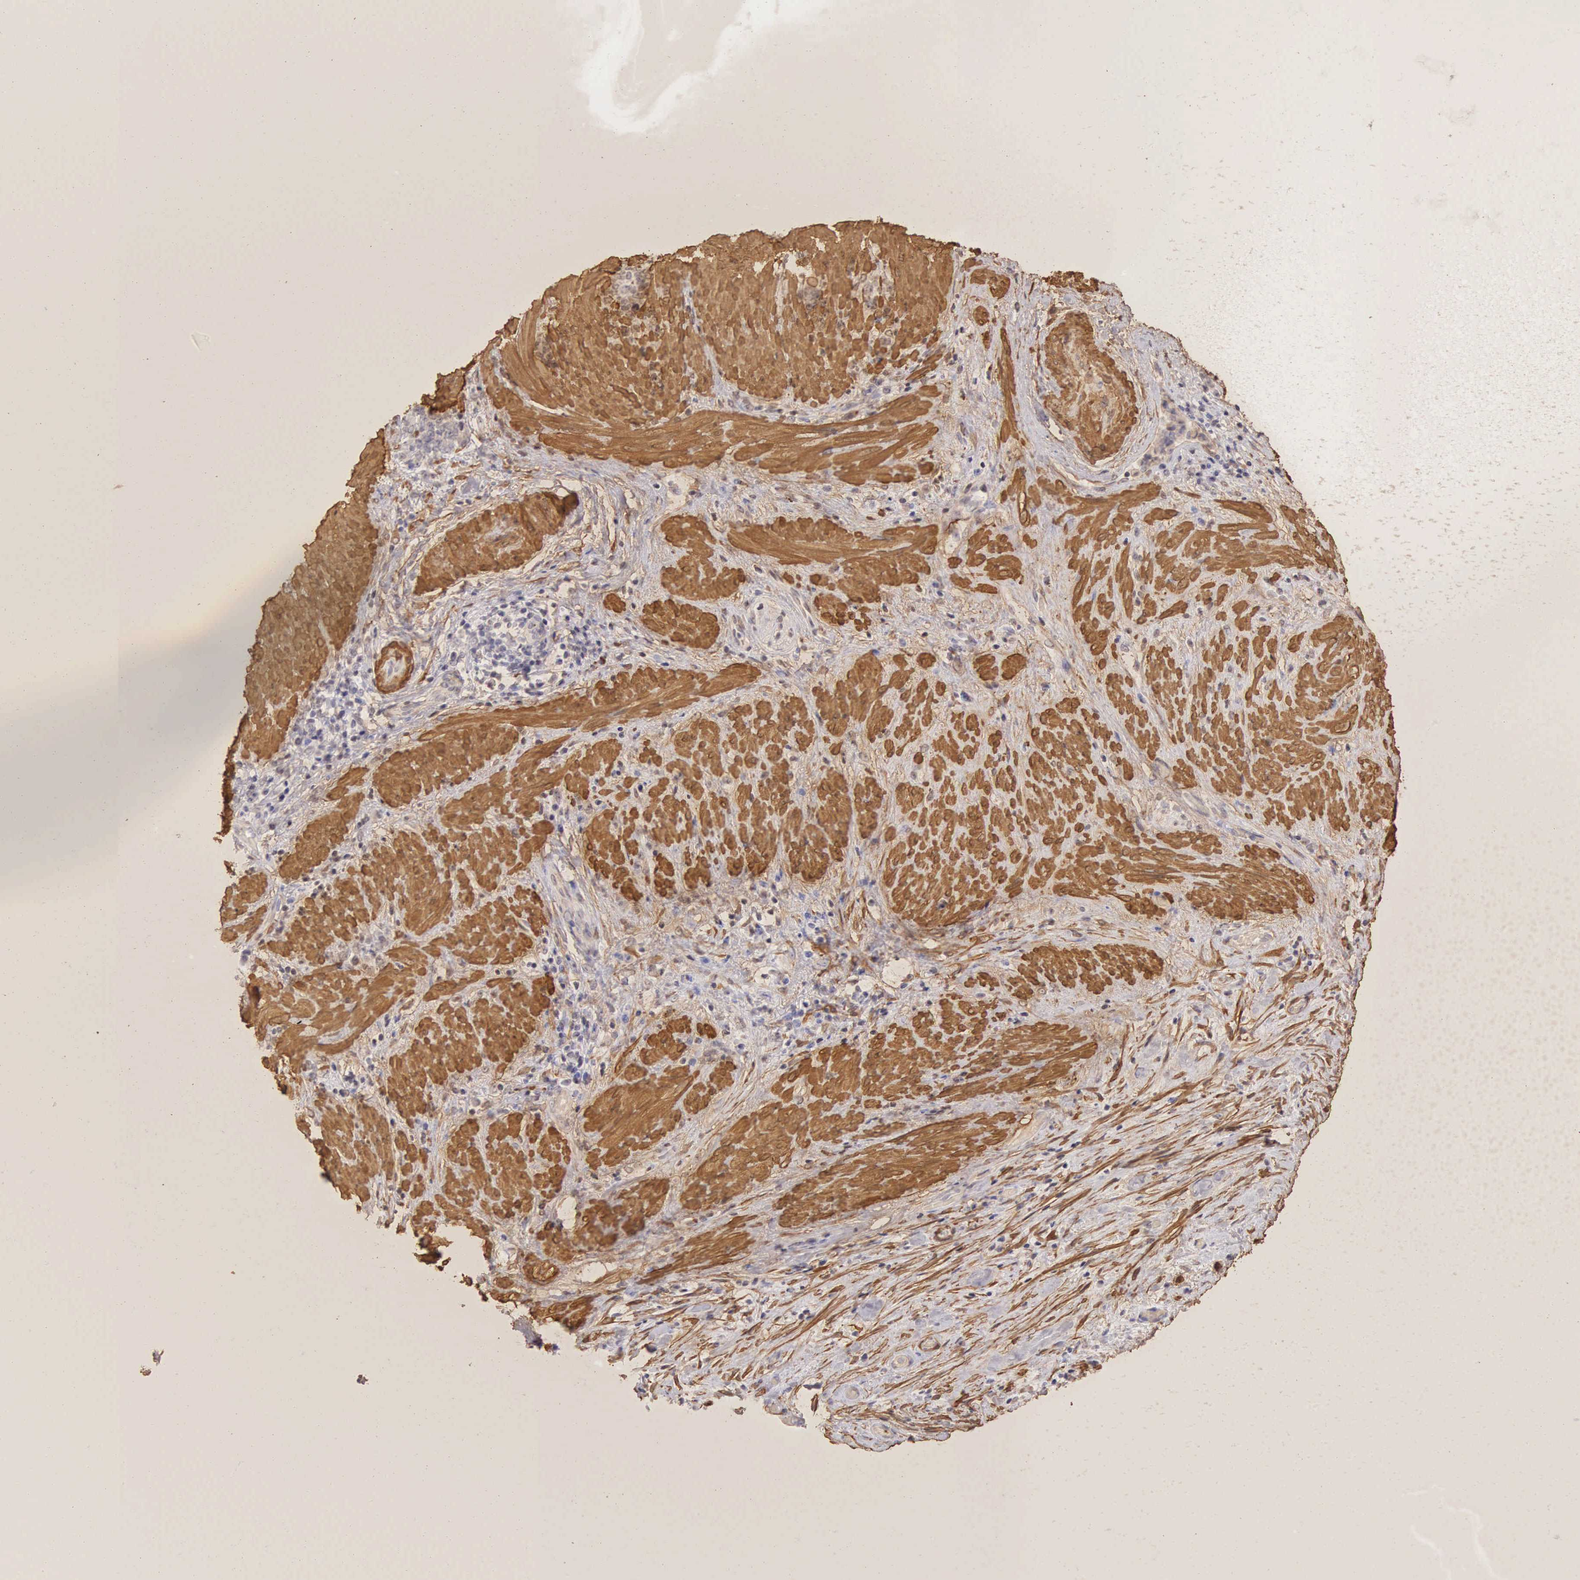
{"staining": {"intensity": "negative", "quantity": "none", "location": "none"}, "tissue": "stomach cancer", "cell_type": "Tumor cells", "image_type": "cancer", "snomed": [{"axis": "morphology", "description": "Adenocarcinoma, NOS"}, {"axis": "topography", "description": "Stomach, lower"}], "caption": "A high-resolution photomicrograph shows immunohistochemistry (IHC) staining of stomach adenocarcinoma, which shows no significant expression in tumor cells.", "gene": "CNN1", "patient": {"sex": "male", "age": 88}}